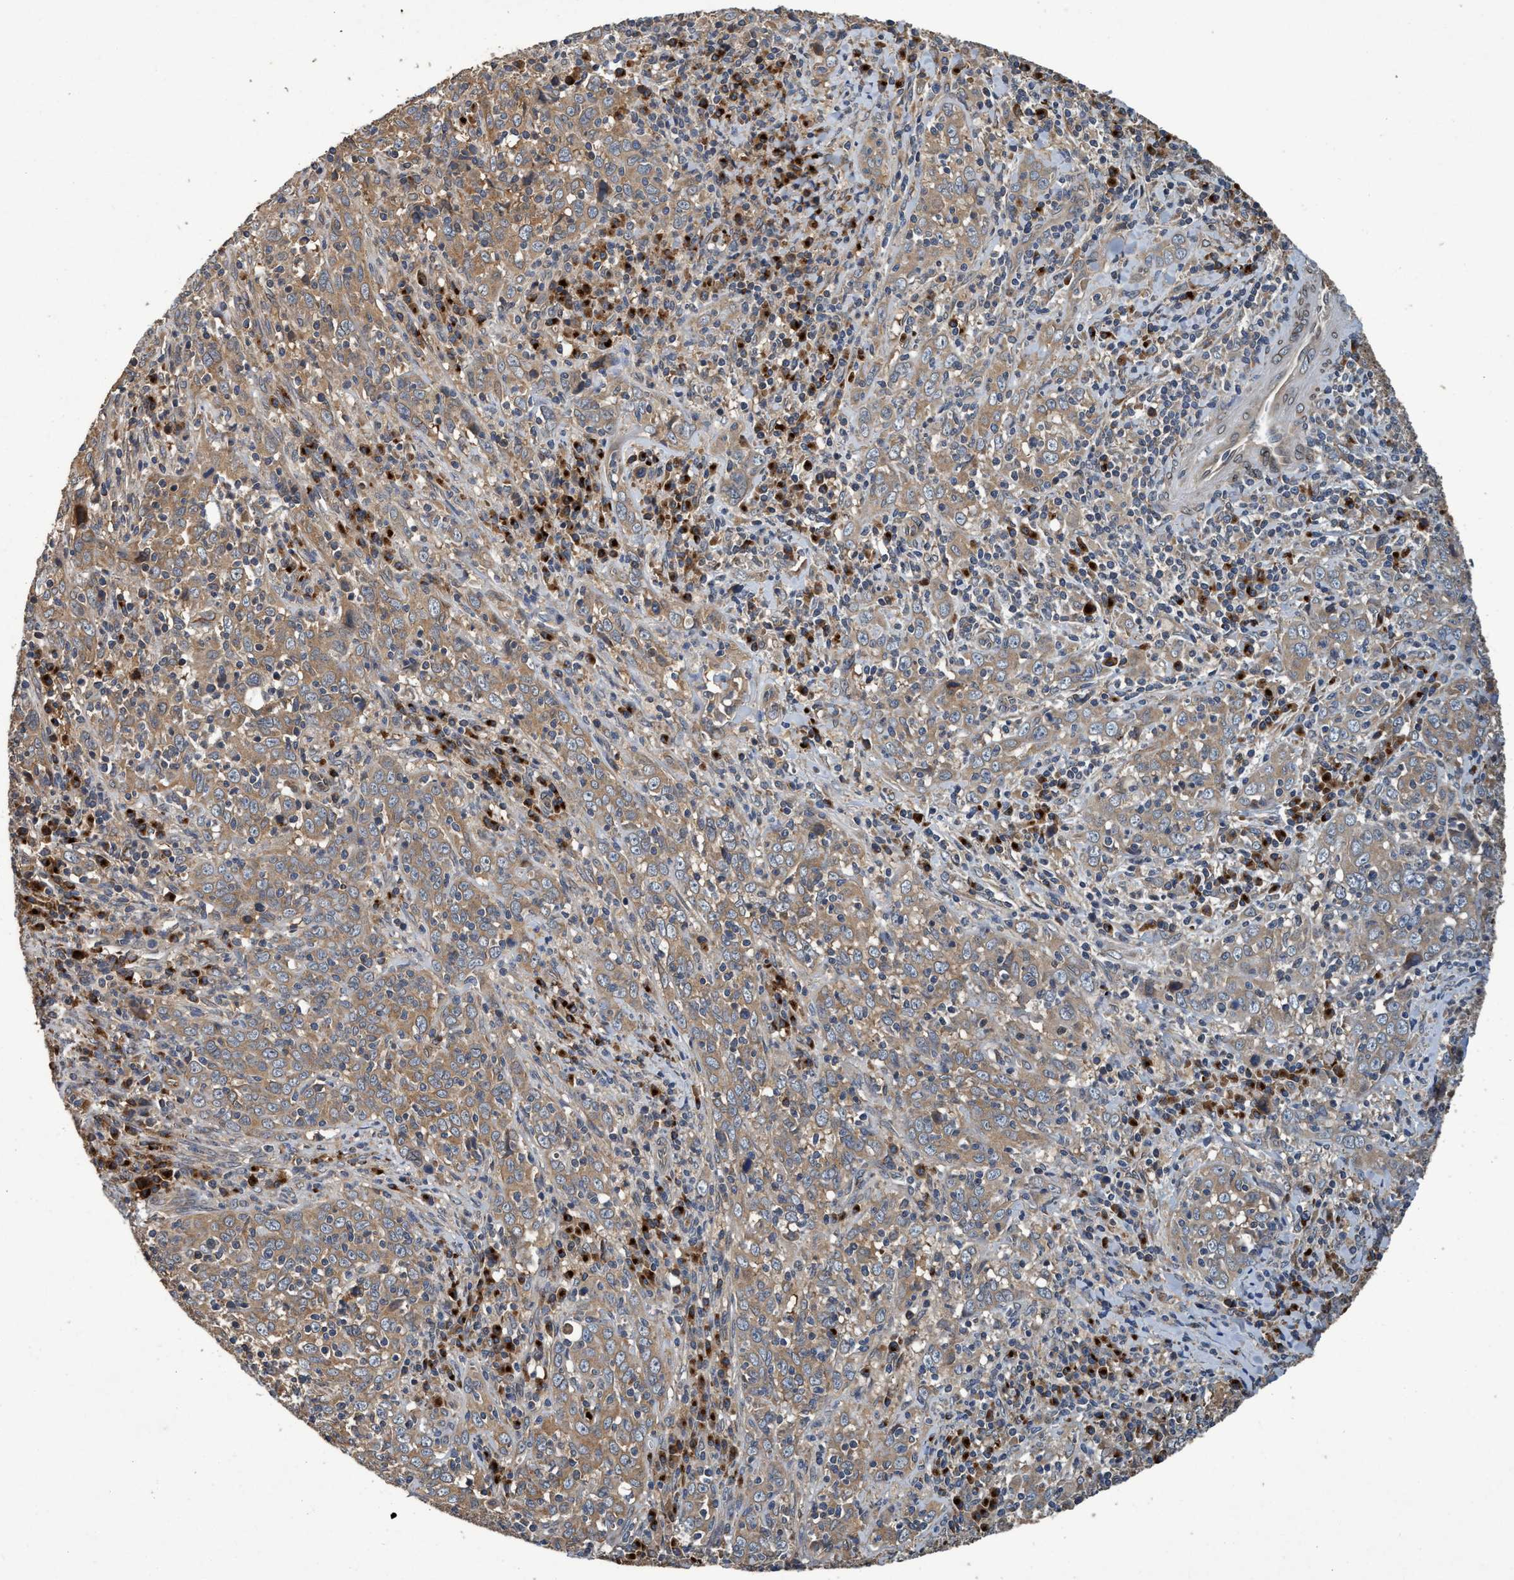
{"staining": {"intensity": "moderate", "quantity": ">75%", "location": "cytoplasmic/membranous"}, "tissue": "cervical cancer", "cell_type": "Tumor cells", "image_type": "cancer", "snomed": [{"axis": "morphology", "description": "Squamous cell carcinoma, NOS"}, {"axis": "topography", "description": "Cervix"}], "caption": "Approximately >75% of tumor cells in human cervical squamous cell carcinoma exhibit moderate cytoplasmic/membranous protein positivity as visualized by brown immunohistochemical staining.", "gene": "MACC1", "patient": {"sex": "female", "age": 46}}